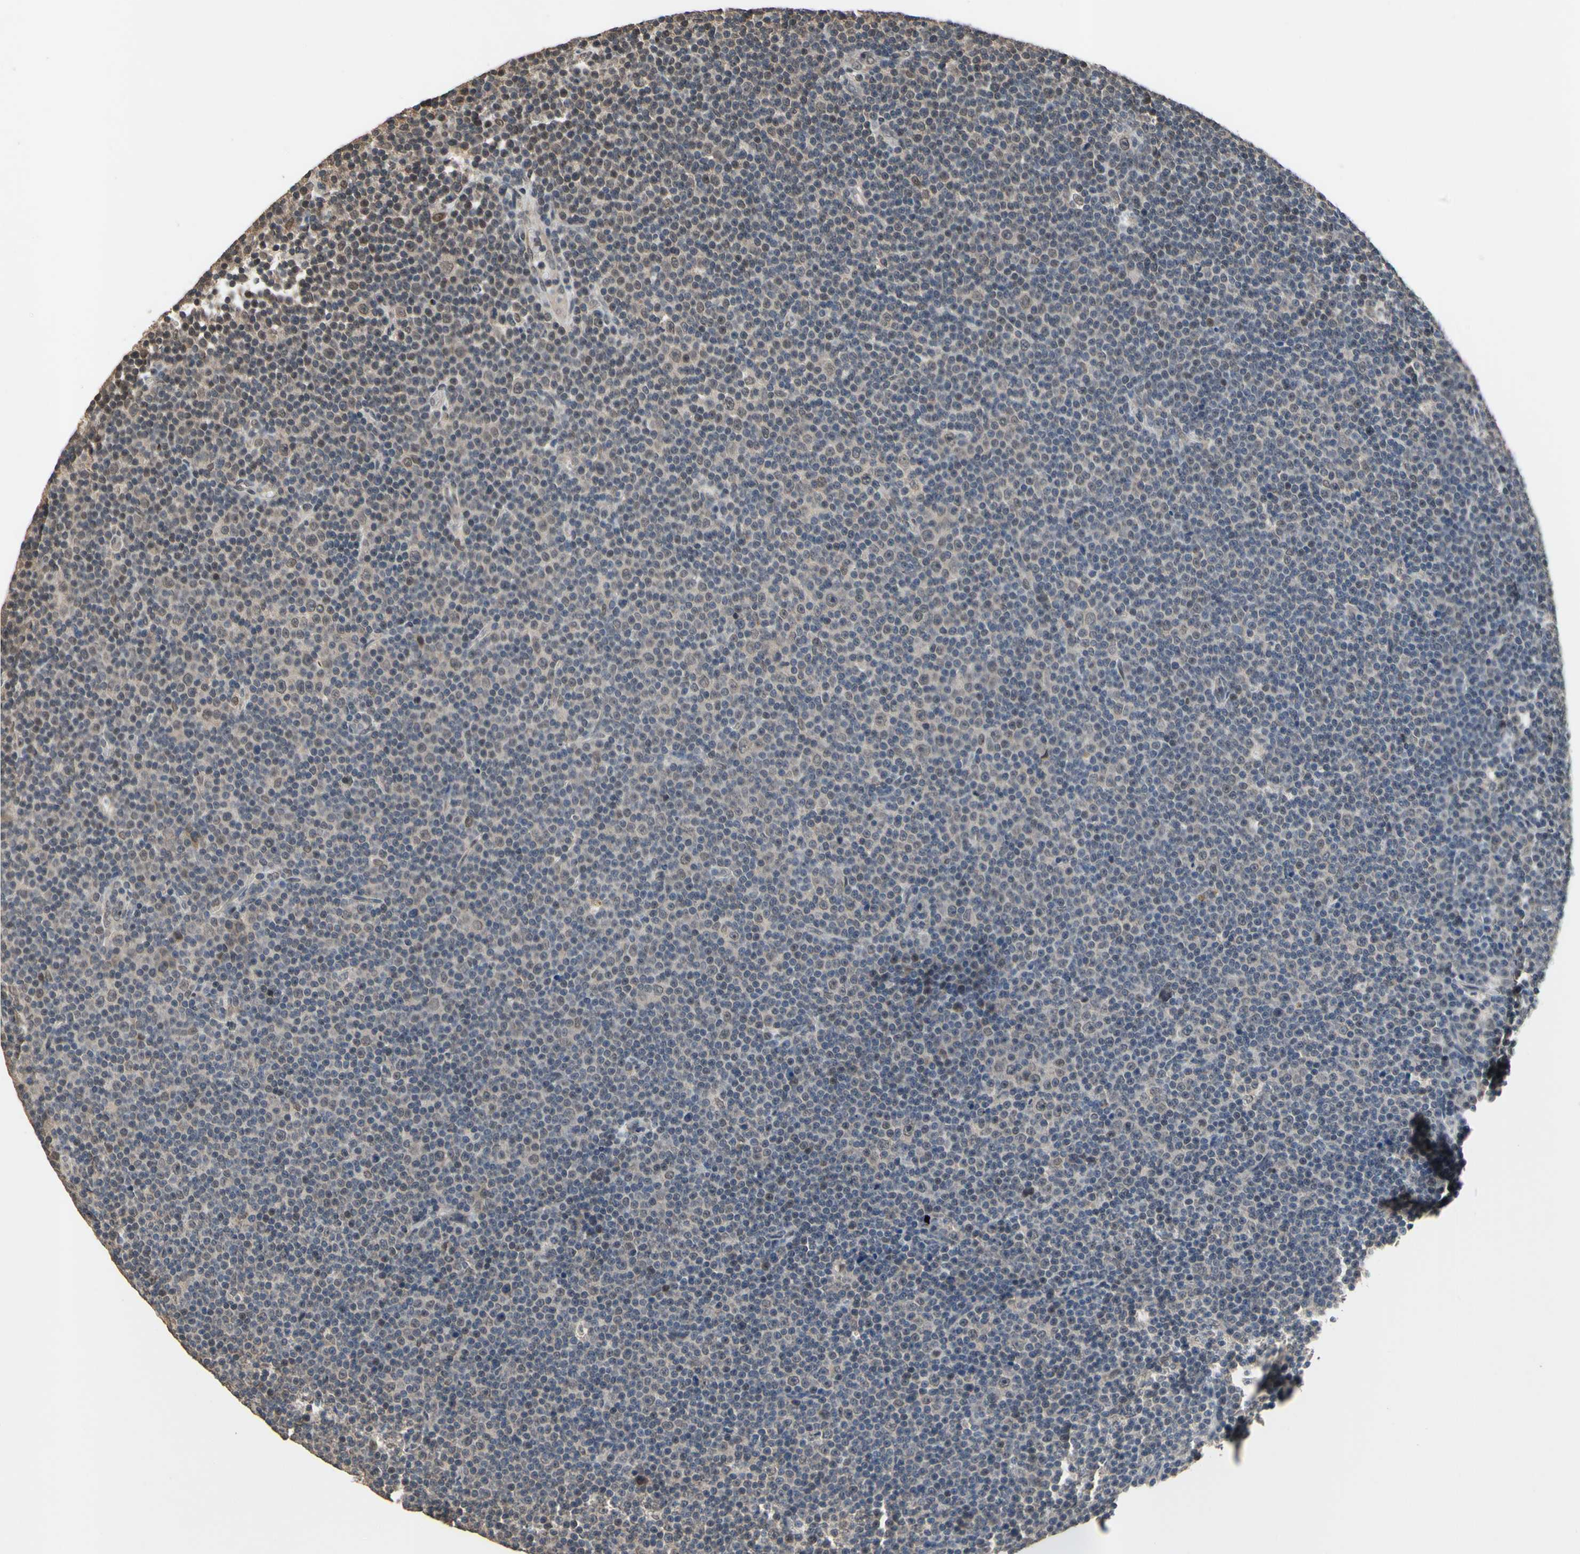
{"staining": {"intensity": "weak", "quantity": "25%-75%", "location": "nuclear"}, "tissue": "lymphoma", "cell_type": "Tumor cells", "image_type": "cancer", "snomed": [{"axis": "morphology", "description": "Malignant lymphoma, non-Hodgkin's type, Low grade"}, {"axis": "topography", "description": "Lymph node"}], "caption": "Brown immunohistochemical staining in human lymphoma exhibits weak nuclear positivity in about 25%-75% of tumor cells. (DAB (3,3'-diaminobenzidine) IHC with brightfield microscopy, high magnification).", "gene": "ZNF174", "patient": {"sex": "female", "age": 67}}